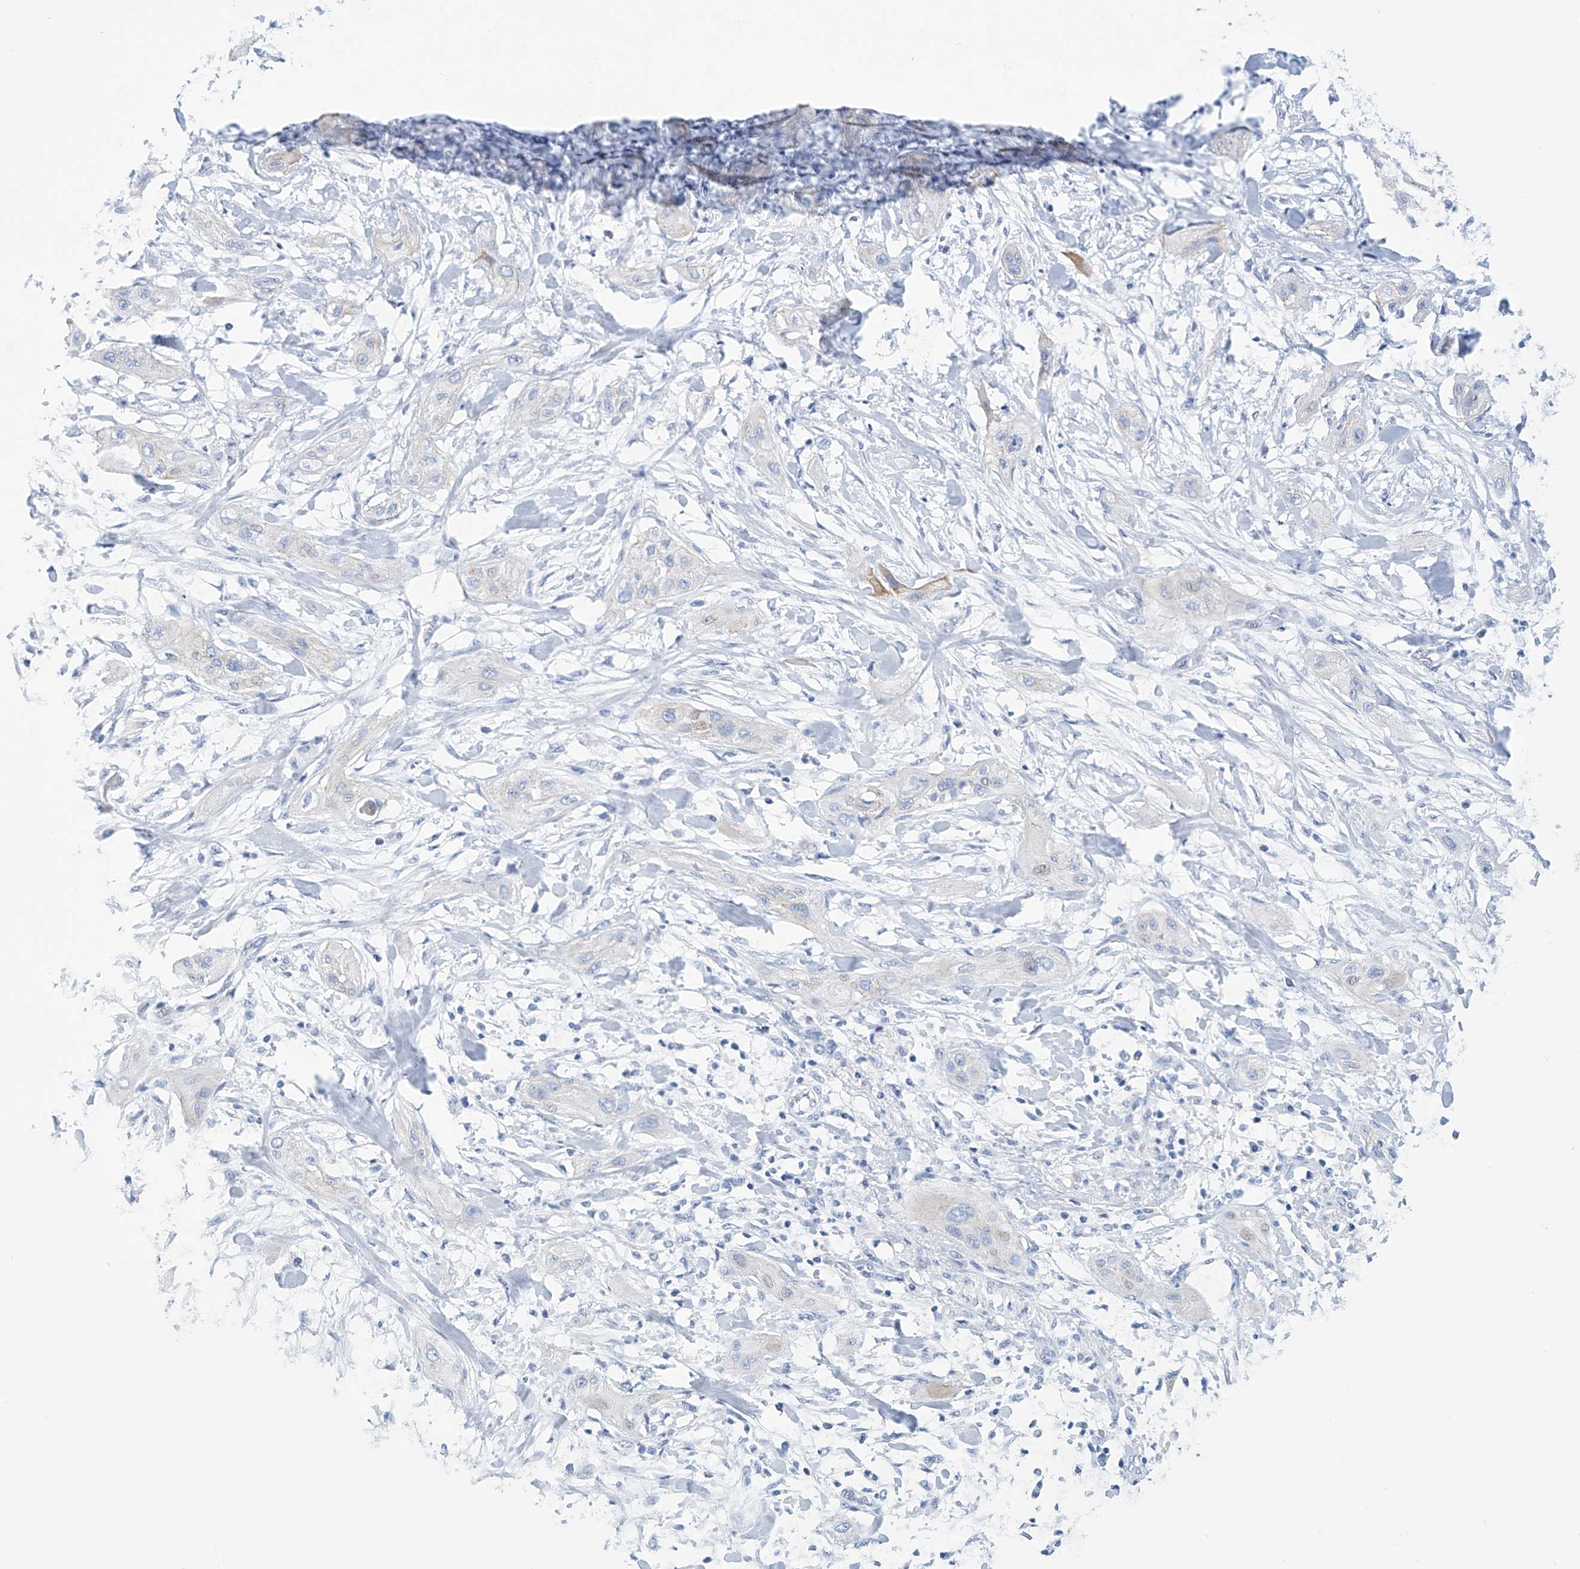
{"staining": {"intensity": "negative", "quantity": "none", "location": "none"}, "tissue": "lung cancer", "cell_type": "Tumor cells", "image_type": "cancer", "snomed": [{"axis": "morphology", "description": "Squamous cell carcinoma, NOS"}, {"axis": "topography", "description": "Lung"}], "caption": "Immunohistochemistry histopathology image of human lung cancer (squamous cell carcinoma) stained for a protein (brown), which shows no positivity in tumor cells.", "gene": "DSP", "patient": {"sex": "female", "age": 47}}